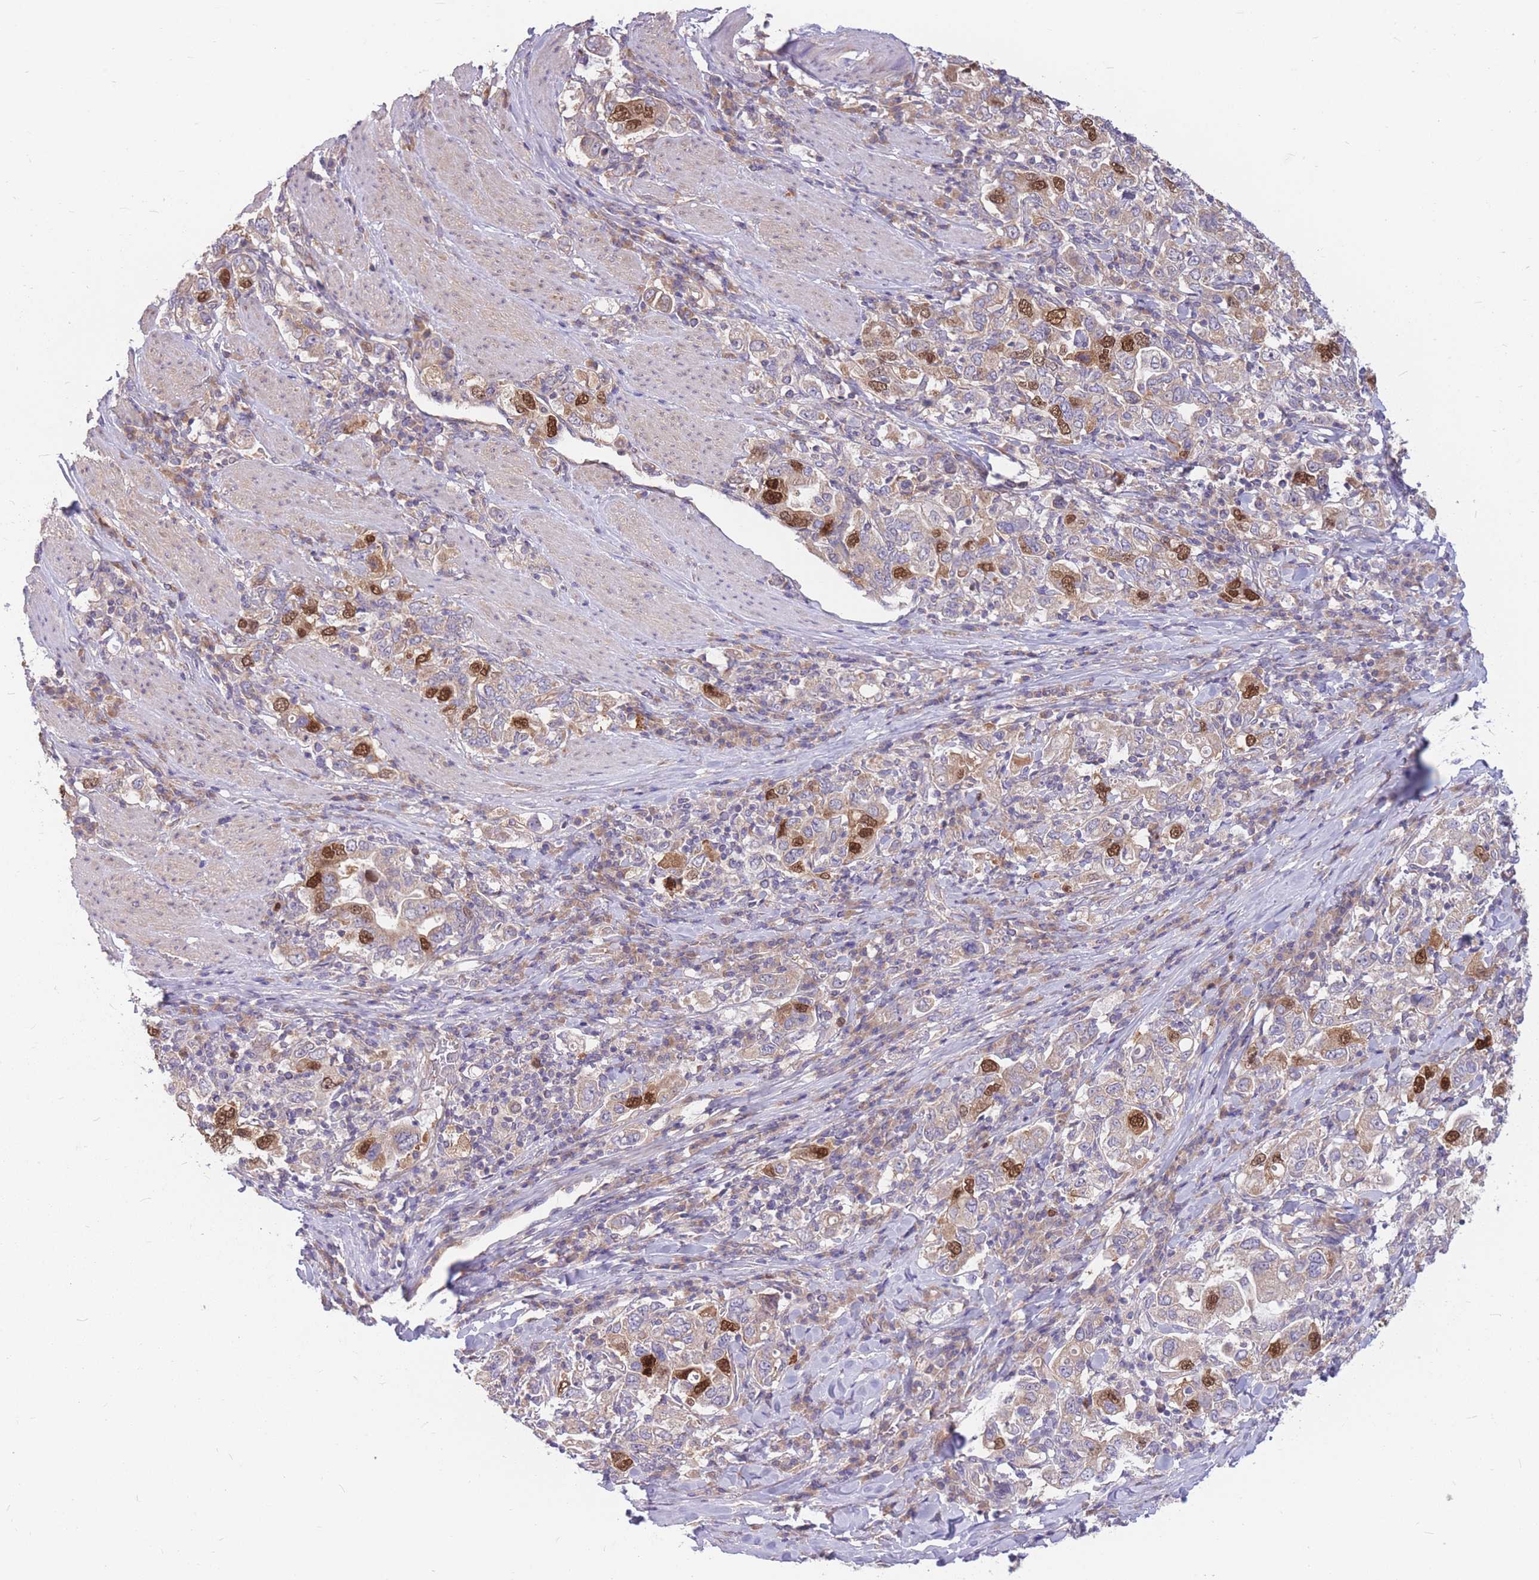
{"staining": {"intensity": "strong", "quantity": "<25%", "location": "nuclear"}, "tissue": "stomach cancer", "cell_type": "Tumor cells", "image_type": "cancer", "snomed": [{"axis": "morphology", "description": "Adenocarcinoma, NOS"}, {"axis": "topography", "description": "Stomach, upper"}], "caption": "A photomicrograph of human stomach adenocarcinoma stained for a protein shows strong nuclear brown staining in tumor cells. Using DAB (3,3'-diaminobenzidine) (brown) and hematoxylin (blue) stains, captured at high magnification using brightfield microscopy.", "gene": "GMNN", "patient": {"sex": "male", "age": 62}}